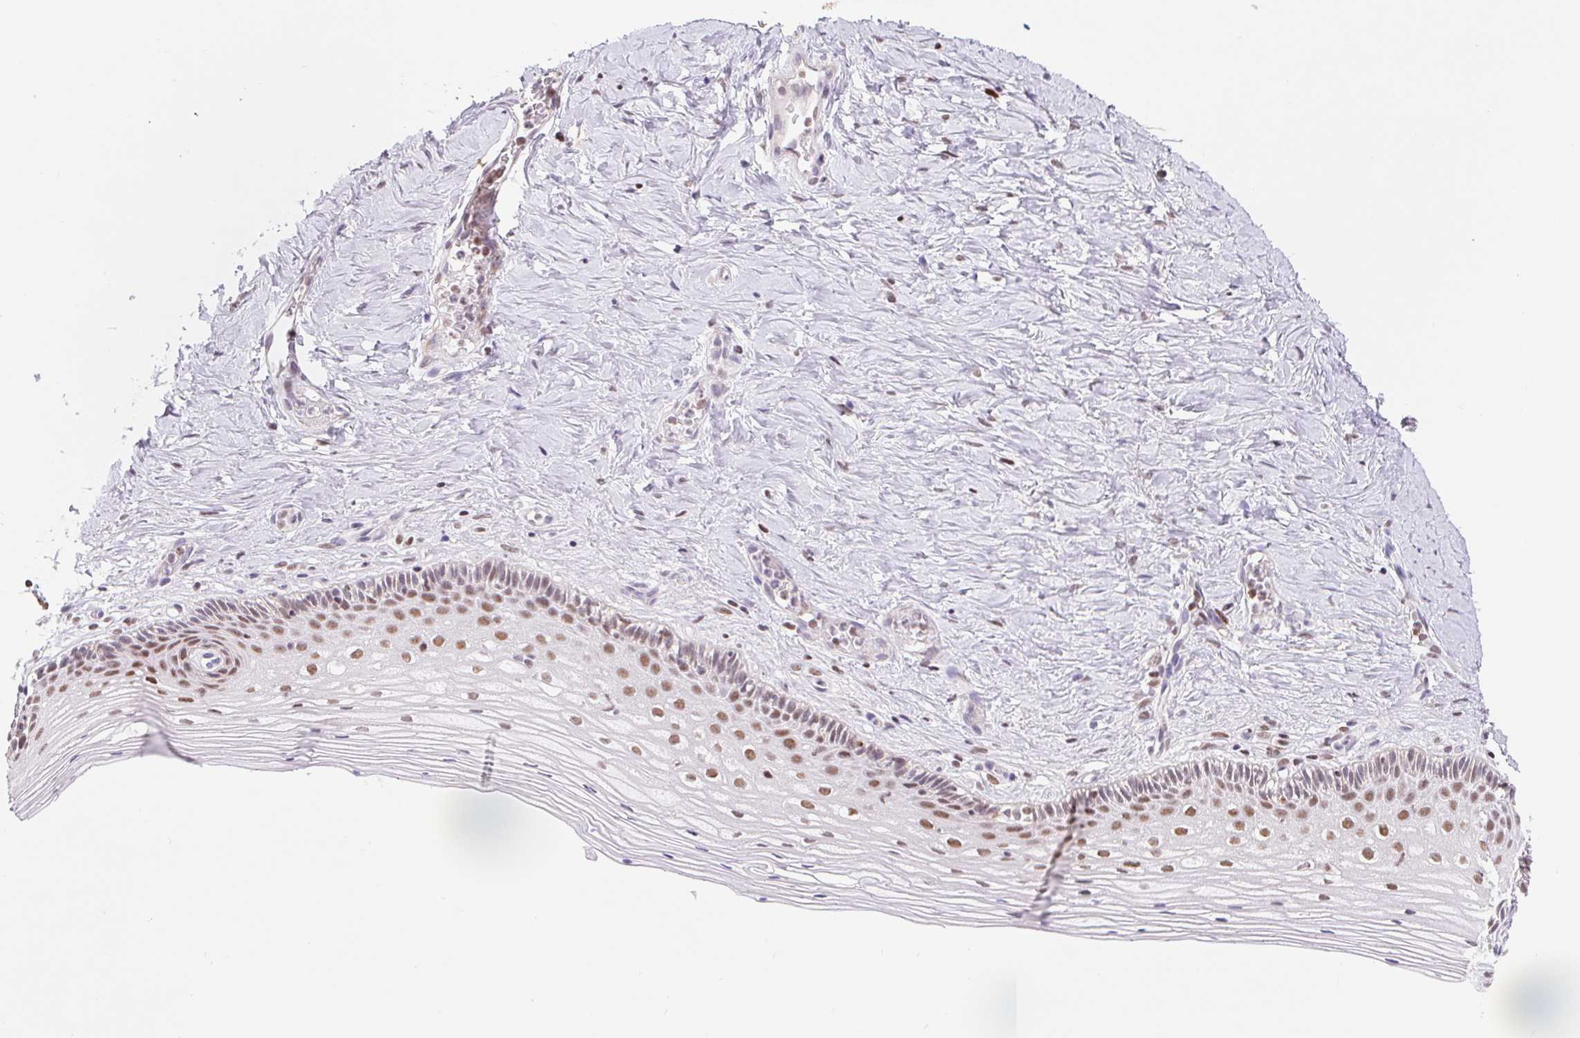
{"staining": {"intensity": "moderate", "quantity": ">75%", "location": "nuclear"}, "tissue": "vagina", "cell_type": "Squamous epithelial cells", "image_type": "normal", "snomed": [{"axis": "morphology", "description": "Normal tissue, NOS"}, {"axis": "topography", "description": "Vagina"}], "caption": "Immunohistochemistry (IHC) image of normal vagina: vagina stained using immunohistochemistry (IHC) reveals medium levels of moderate protein expression localized specifically in the nuclear of squamous epithelial cells, appearing as a nuclear brown color.", "gene": "TRERF1", "patient": {"sex": "female", "age": 45}}